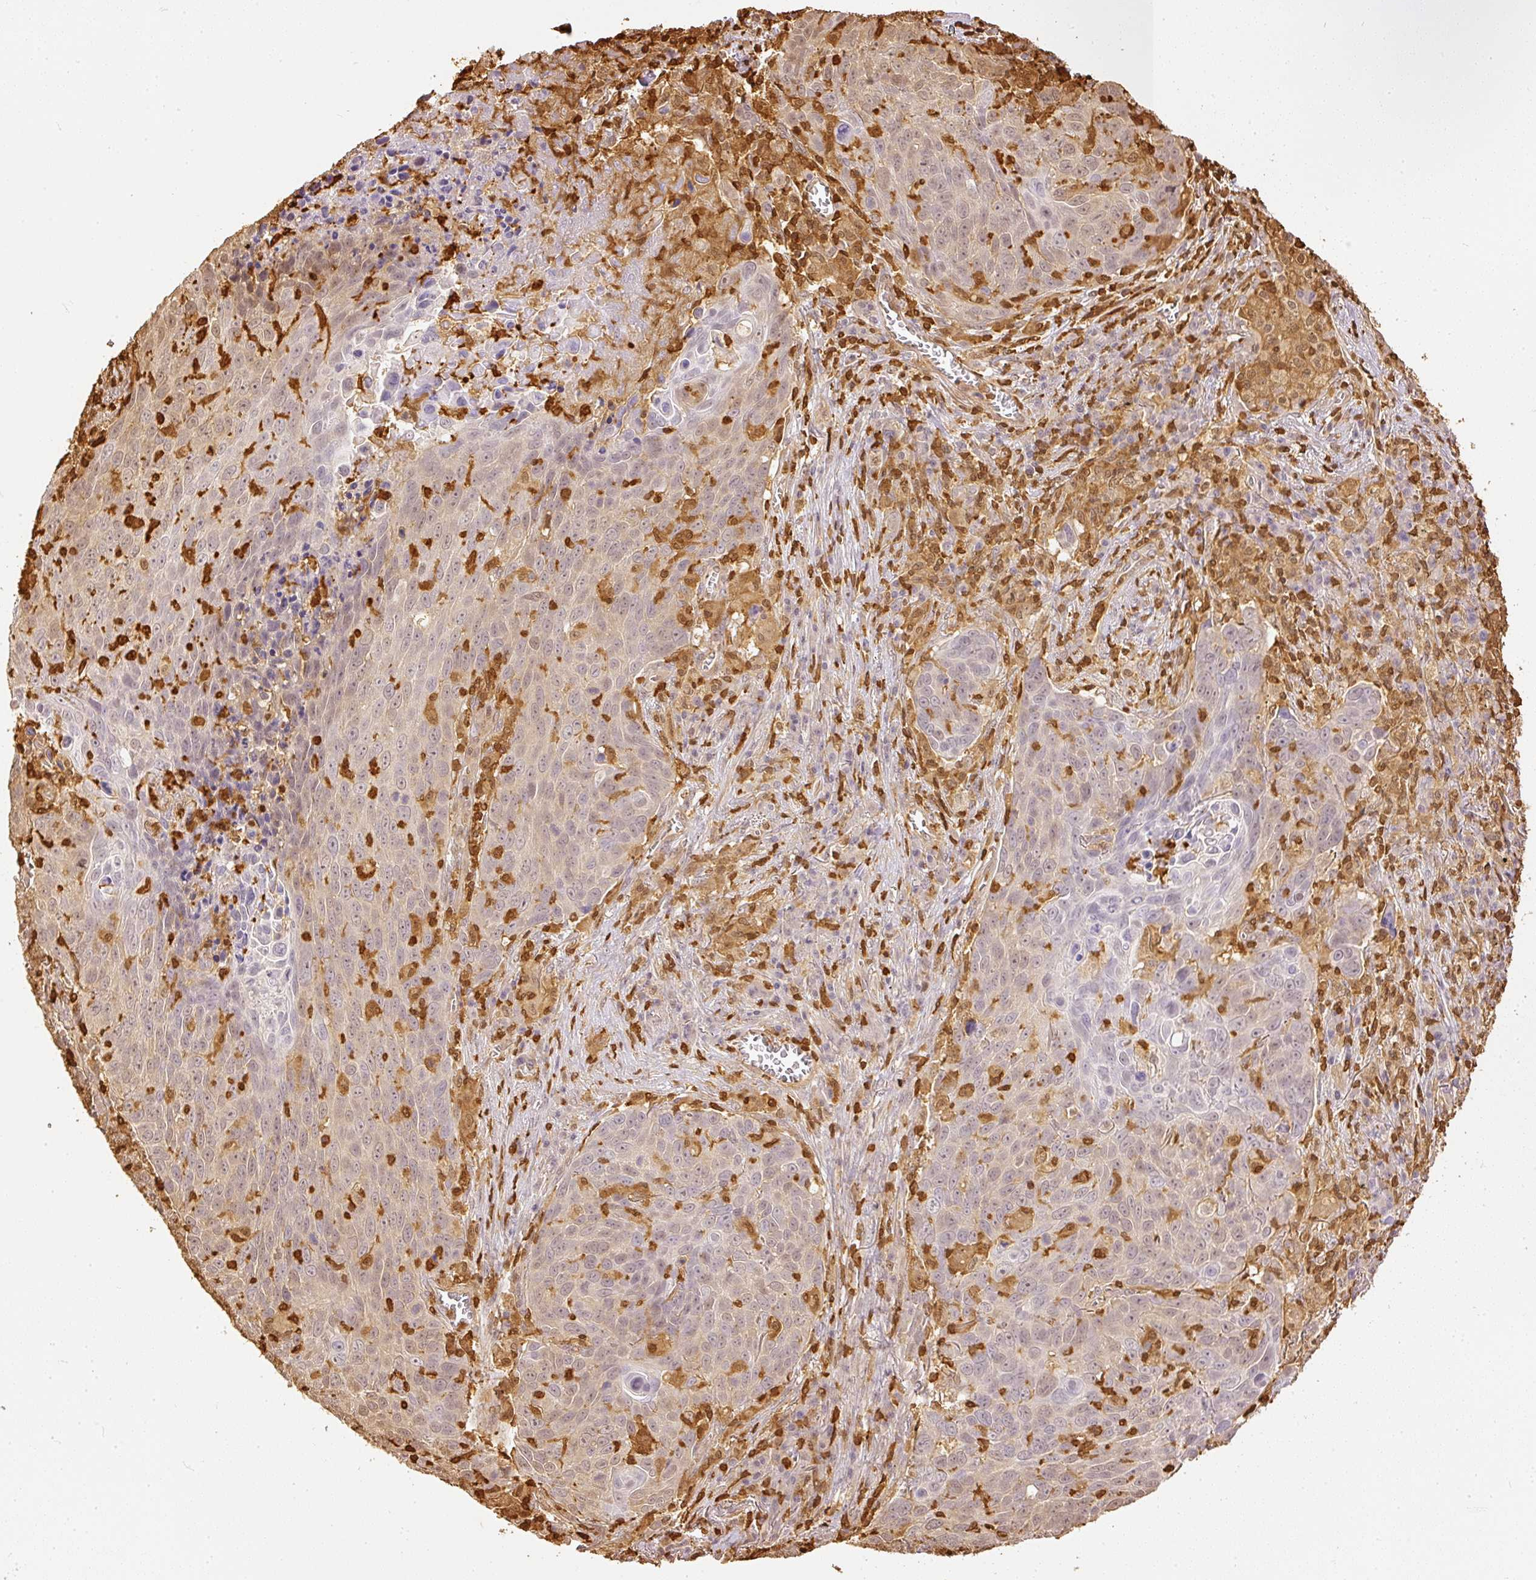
{"staining": {"intensity": "weak", "quantity": "<25%", "location": "cytoplasmic/membranous"}, "tissue": "lung cancer", "cell_type": "Tumor cells", "image_type": "cancer", "snomed": [{"axis": "morphology", "description": "Squamous cell carcinoma, NOS"}, {"axis": "topography", "description": "Lung"}], "caption": "Immunohistochemical staining of lung cancer (squamous cell carcinoma) shows no significant expression in tumor cells.", "gene": "PFN1", "patient": {"sex": "male", "age": 78}}